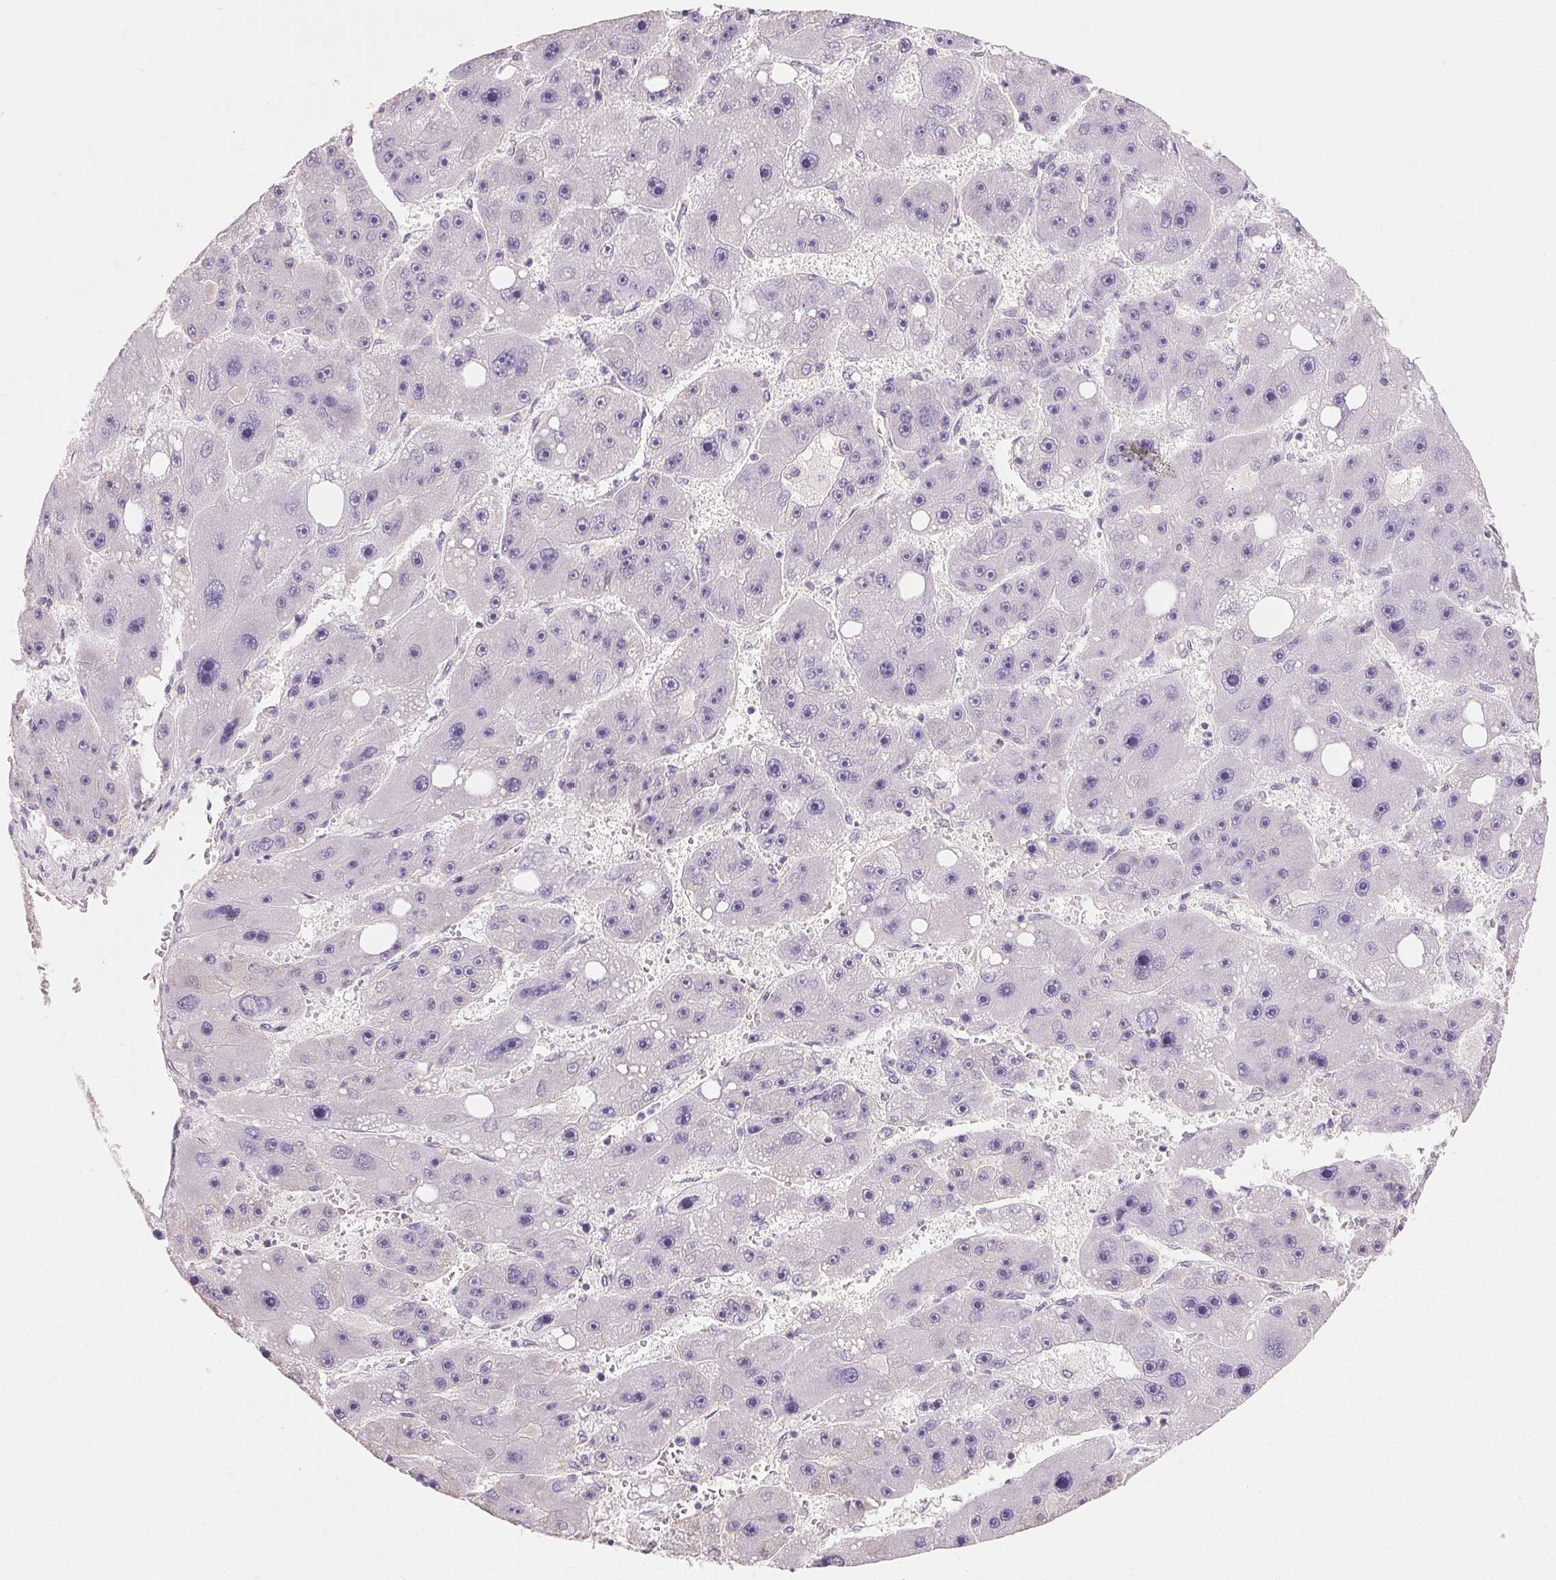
{"staining": {"intensity": "negative", "quantity": "none", "location": "none"}, "tissue": "liver cancer", "cell_type": "Tumor cells", "image_type": "cancer", "snomed": [{"axis": "morphology", "description": "Carcinoma, Hepatocellular, NOS"}, {"axis": "topography", "description": "Liver"}], "caption": "Tumor cells are negative for brown protein staining in hepatocellular carcinoma (liver).", "gene": "MAP7D2", "patient": {"sex": "female", "age": 61}}